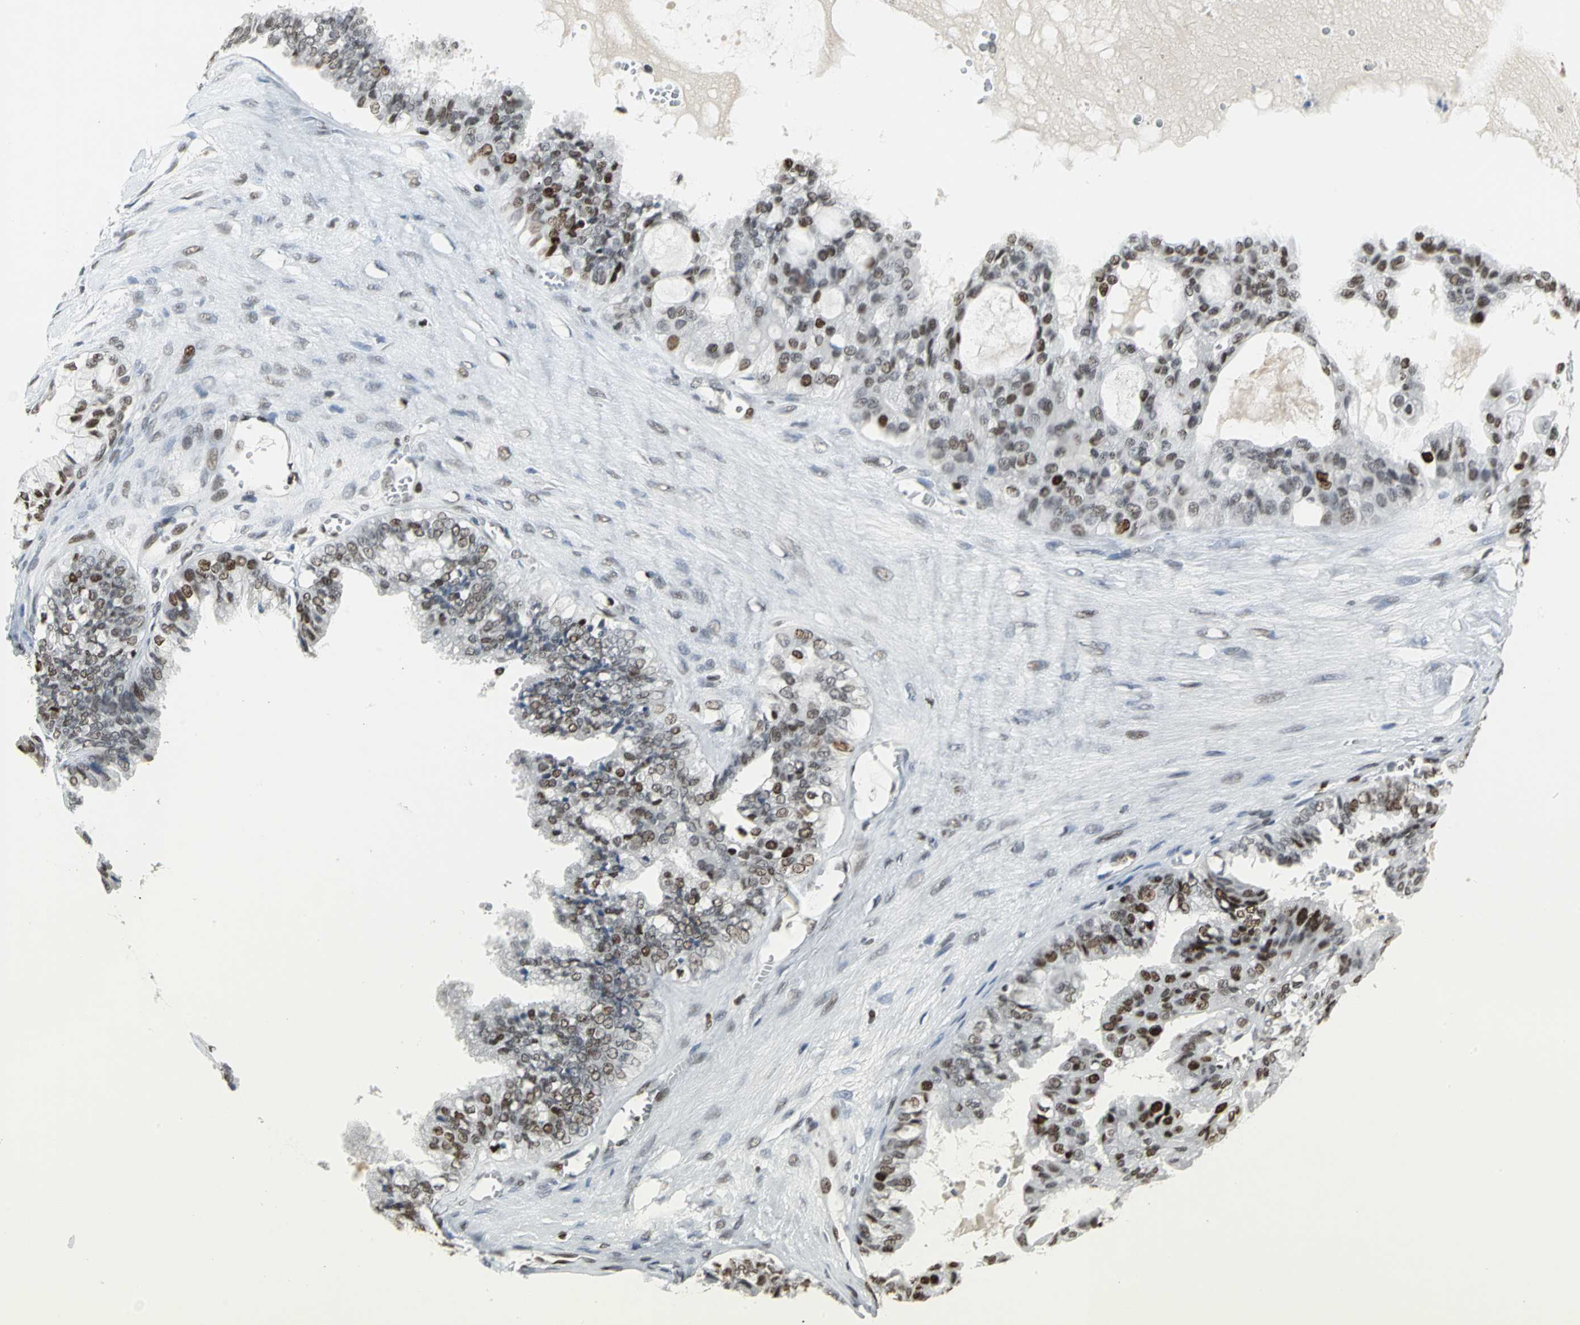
{"staining": {"intensity": "strong", "quantity": ">75%", "location": "nuclear"}, "tissue": "ovarian cancer", "cell_type": "Tumor cells", "image_type": "cancer", "snomed": [{"axis": "morphology", "description": "Carcinoma, NOS"}, {"axis": "morphology", "description": "Carcinoma, endometroid"}, {"axis": "topography", "description": "Ovary"}], "caption": "An IHC image of neoplastic tissue is shown. Protein staining in brown highlights strong nuclear positivity in ovarian carcinoma within tumor cells.", "gene": "HNRNPD", "patient": {"sex": "female", "age": 50}}